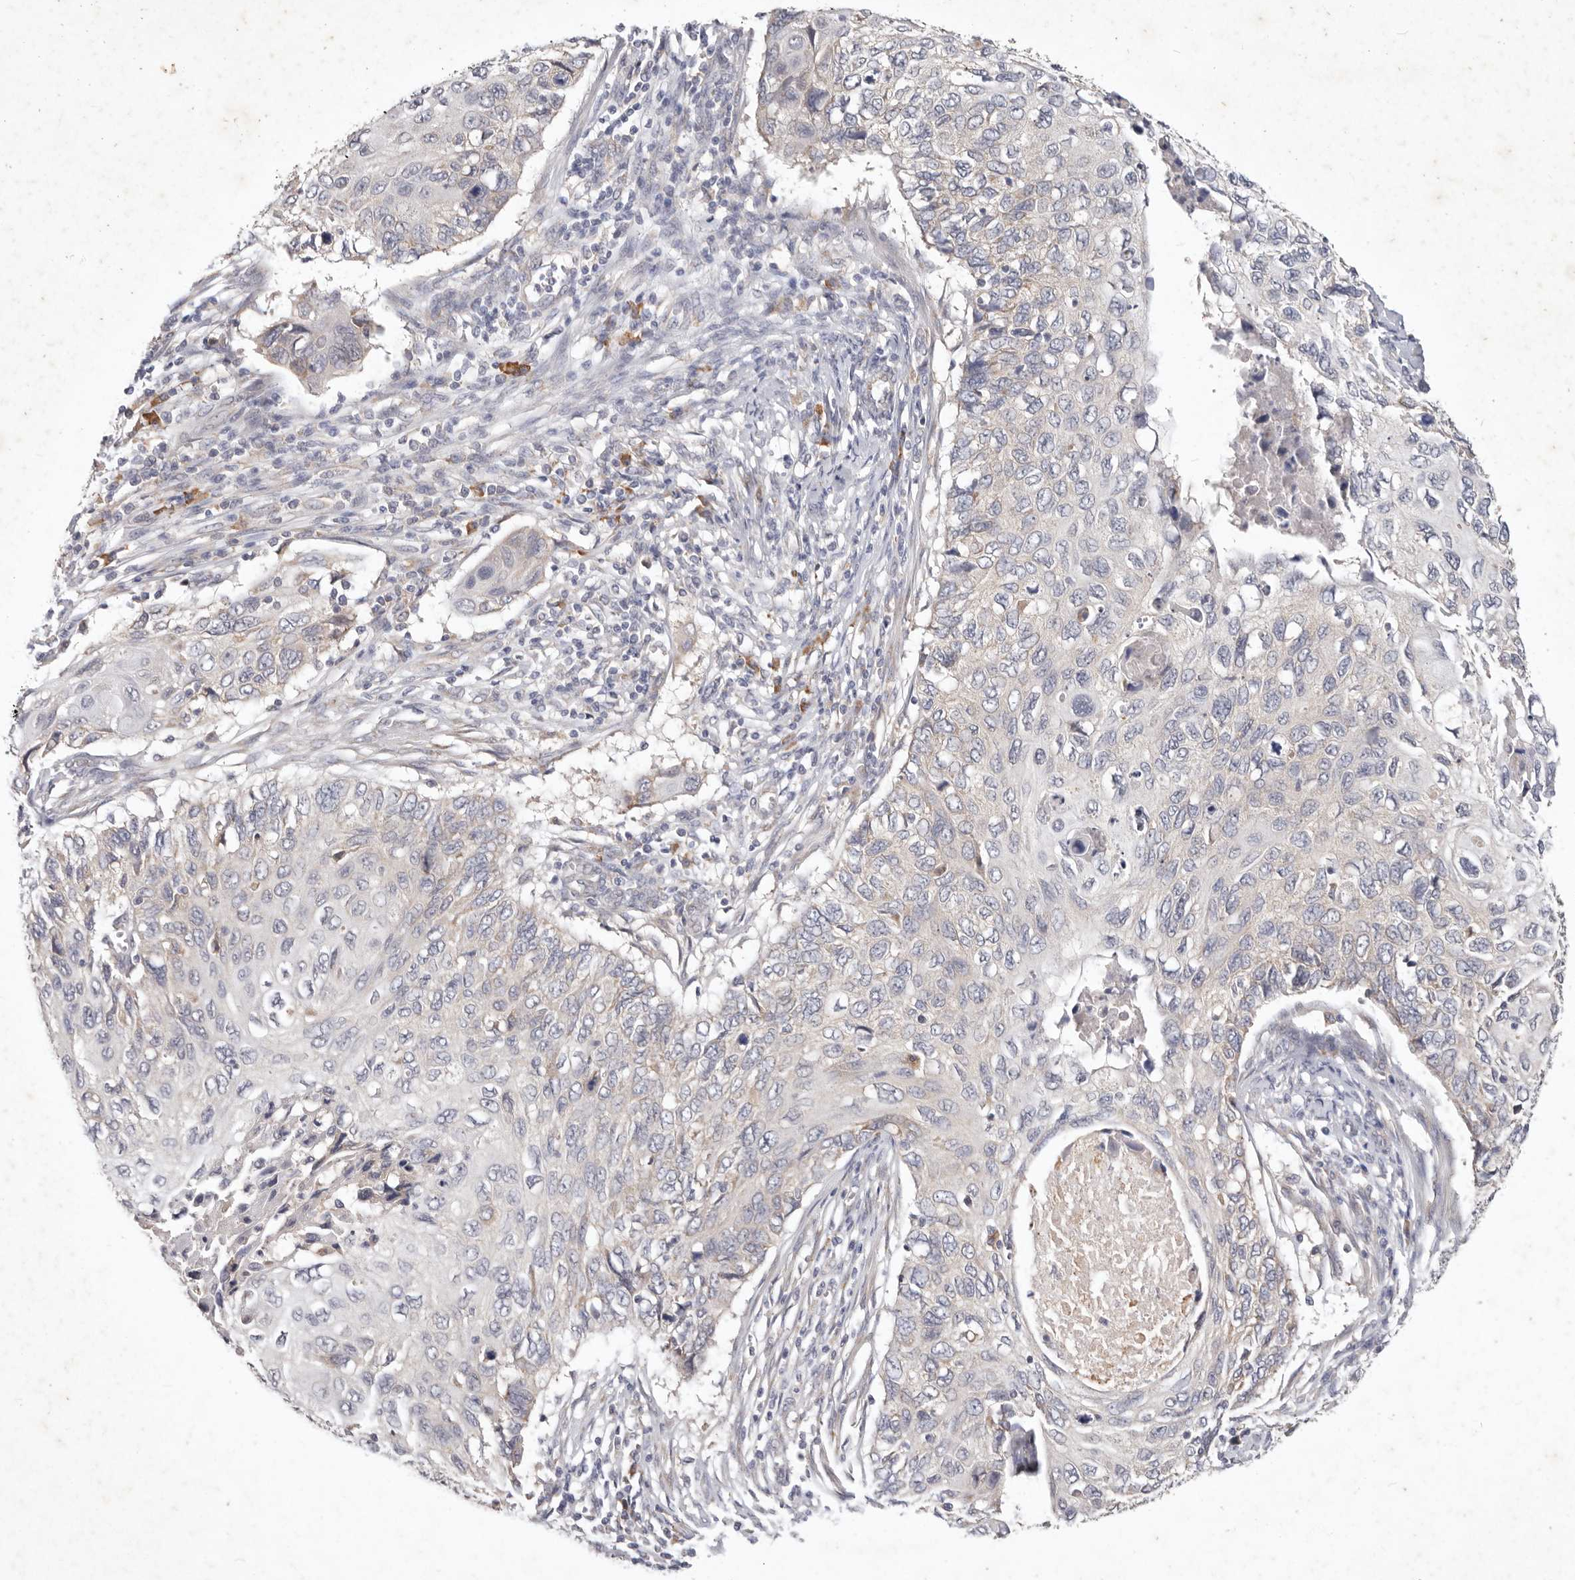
{"staining": {"intensity": "negative", "quantity": "none", "location": "none"}, "tissue": "cervical cancer", "cell_type": "Tumor cells", "image_type": "cancer", "snomed": [{"axis": "morphology", "description": "Squamous cell carcinoma, NOS"}, {"axis": "topography", "description": "Cervix"}], "caption": "Cervical cancer was stained to show a protein in brown. There is no significant staining in tumor cells.", "gene": "WDR77", "patient": {"sex": "female", "age": 70}}